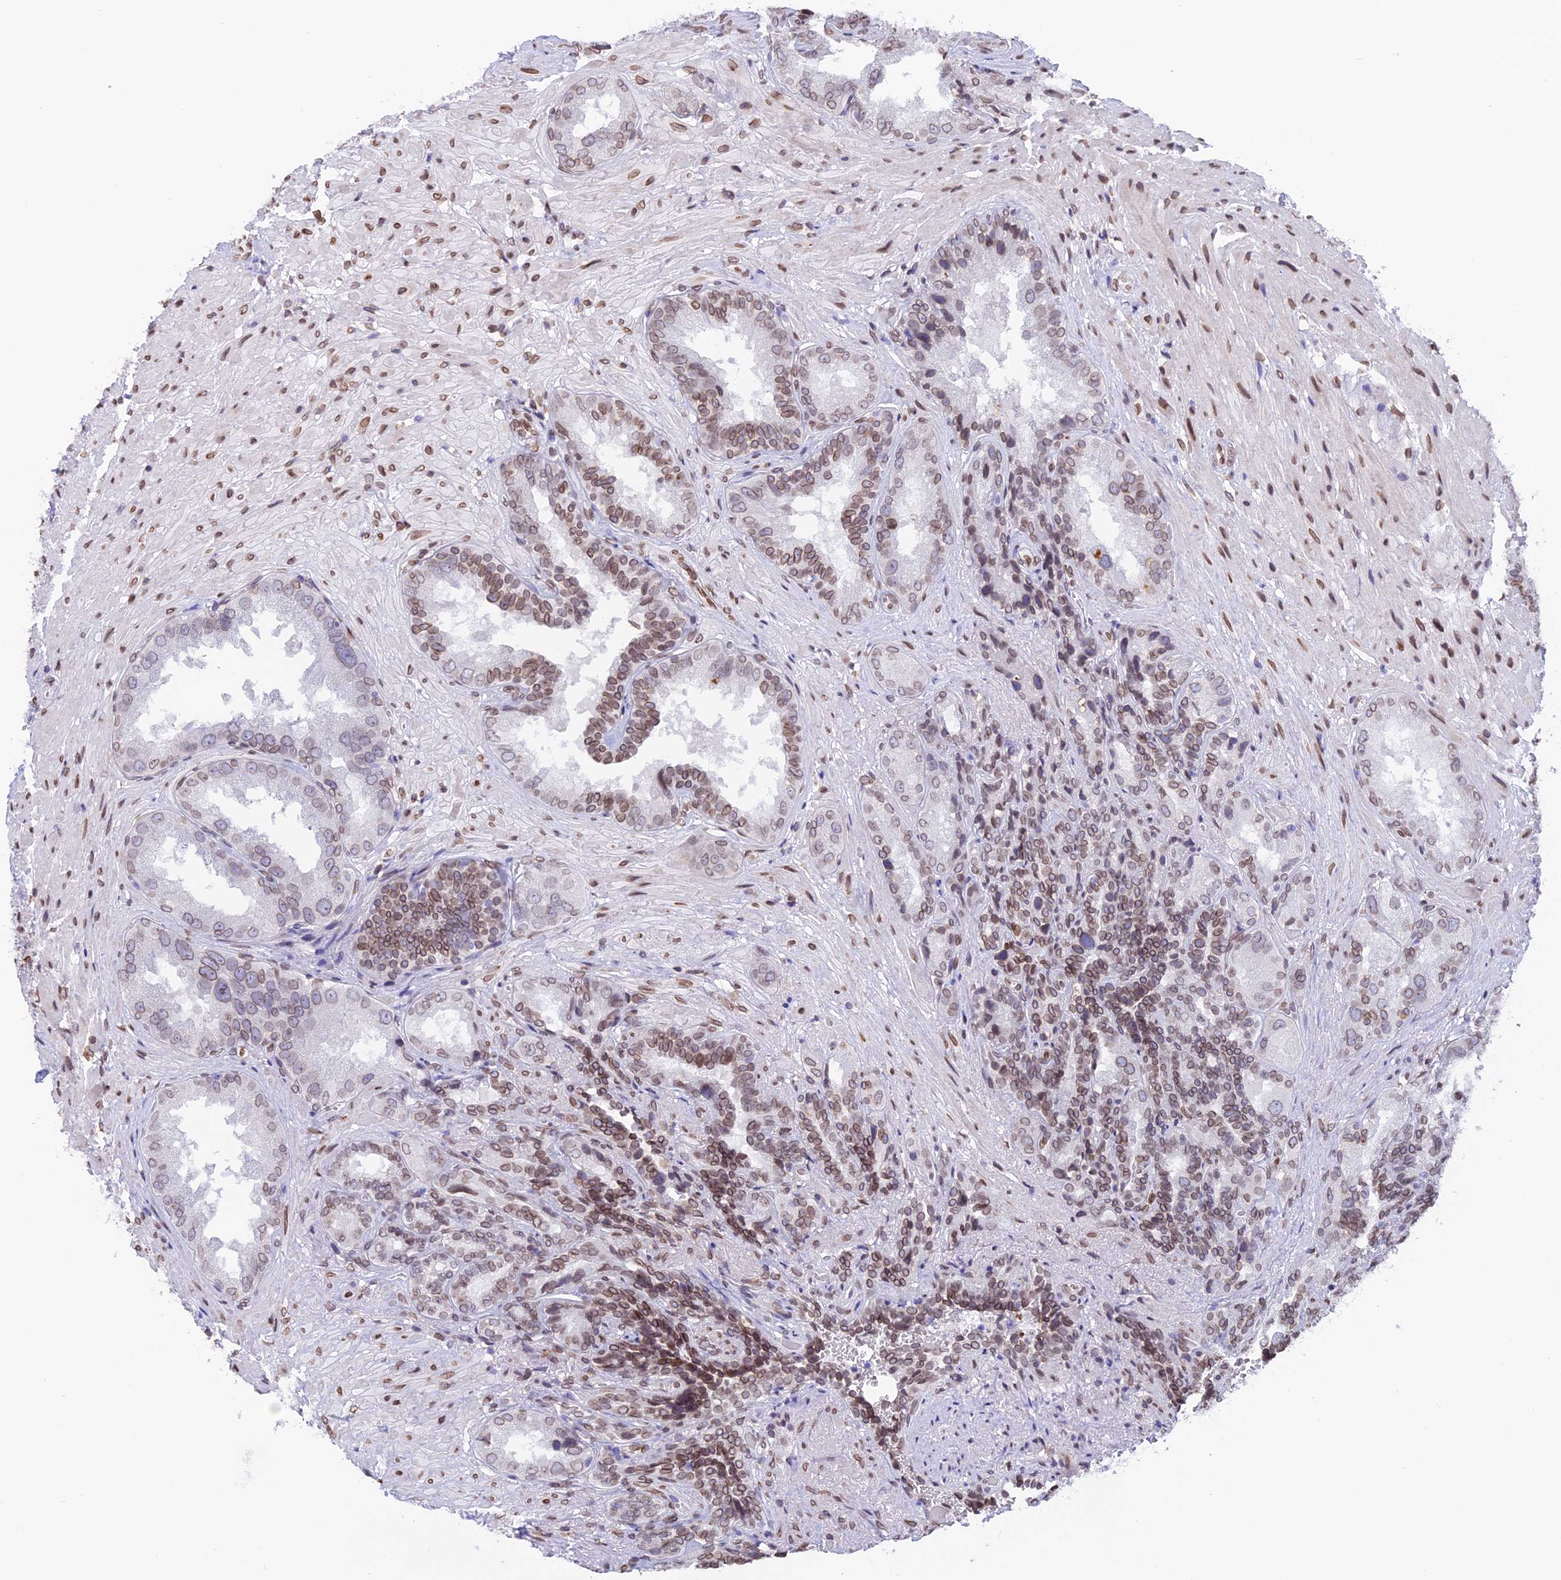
{"staining": {"intensity": "moderate", "quantity": "25%-75%", "location": "cytoplasmic/membranous,nuclear"}, "tissue": "seminal vesicle", "cell_type": "Glandular cells", "image_type": "normal", "snomed": [{"axis": "morphology", "description": "Normal tissue, NOS"}, {"axis": "topography", "description": "Seminal veicle"}, {"axis": "topography", "description": "Peripheral nerve tissue"}], "caption": "DAB (3,3'-diaminobenzidine) immunohistochemical staining of benign seminal vesicle displays moderate cytoplasmic/membranous,nuclear protein staining in about 25%-75% of glandular cells. (brown staining indicates protein expression, while blue staining denotes nuclei).", "gene": "TMPRSS7", "patient": {"sex": "male", "age": 63}}